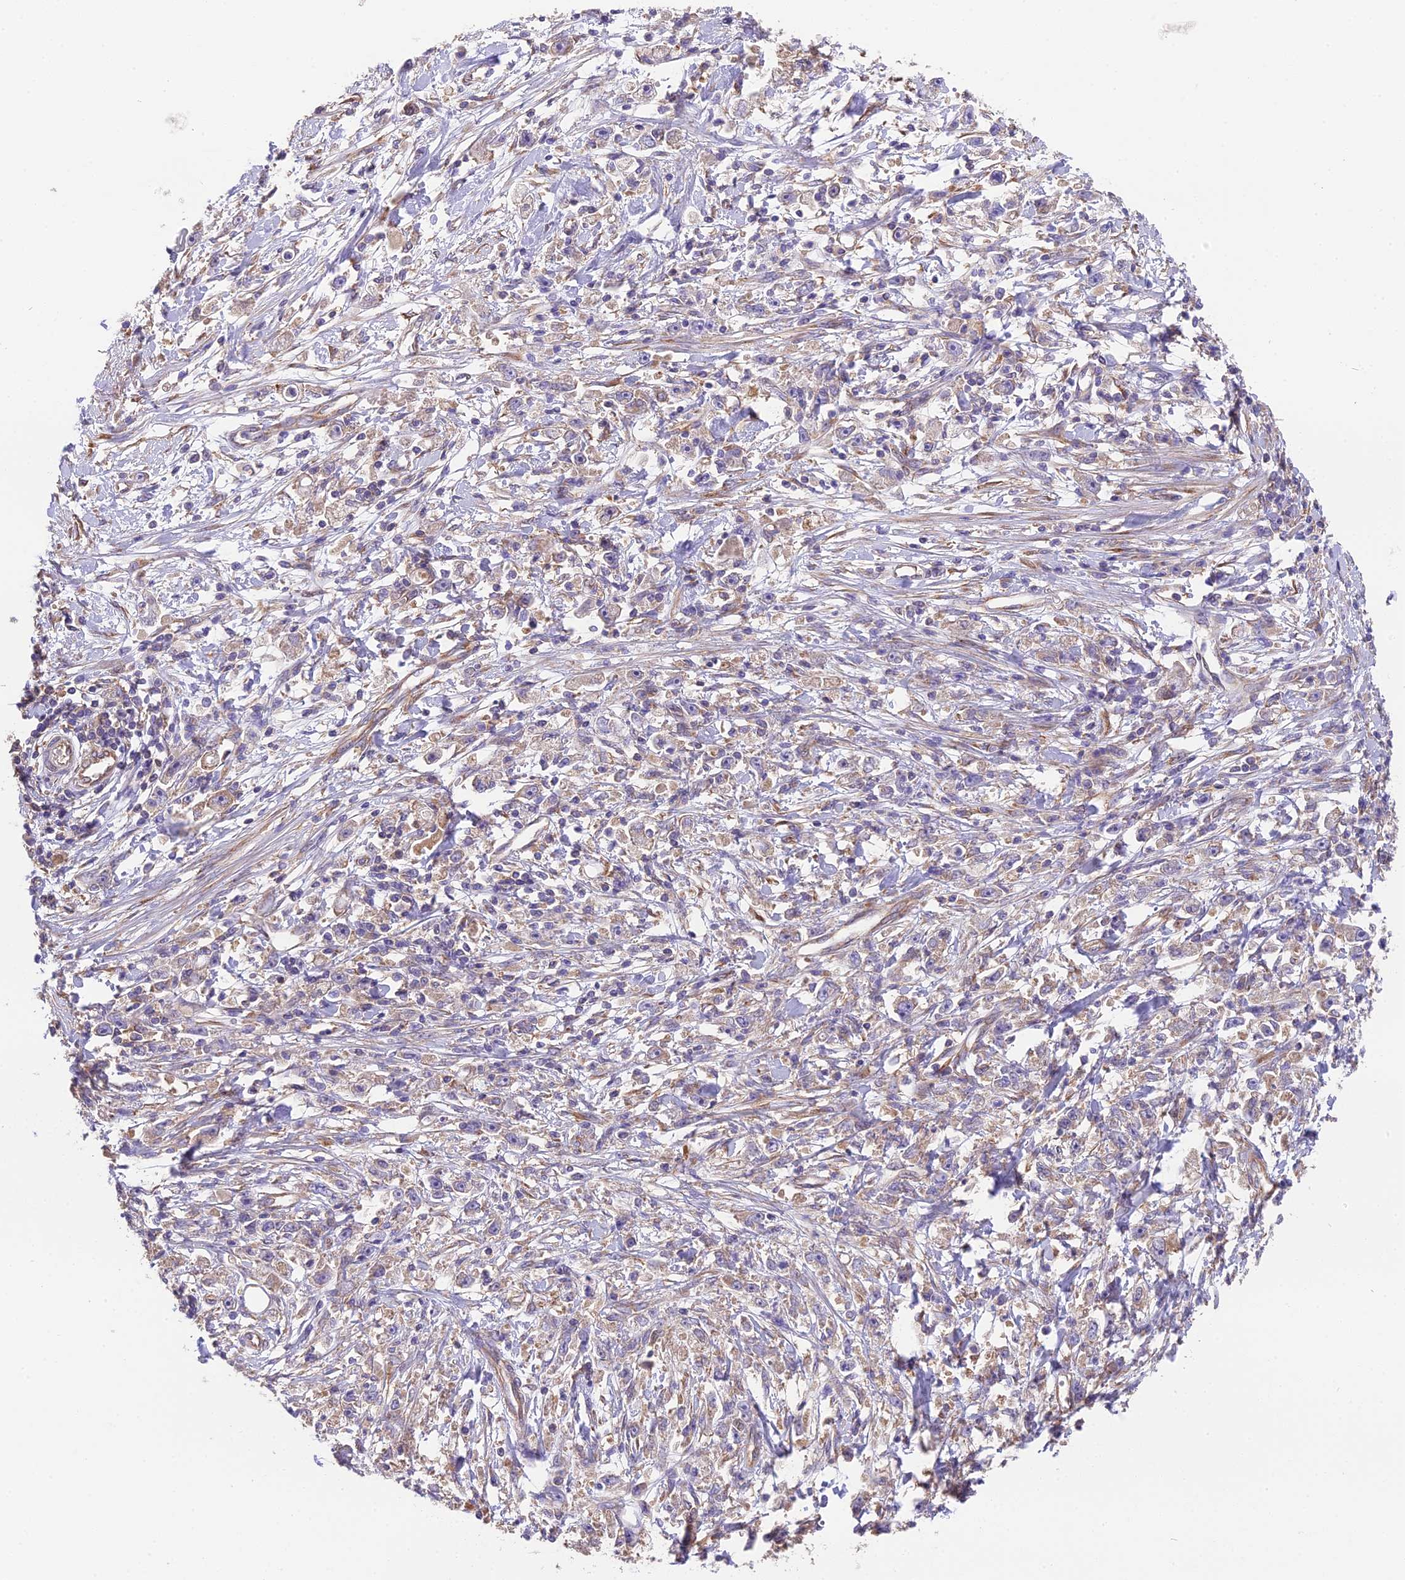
{"staining": {"intensity": "weak", "quantity": "25%-75%", "location": "cytoplasmic/membranous"}, "tissue": "stomach cancer", "cell_type": "Tumor cells", "image_type": "cancer", "snomed": [{"axis": "morphology", "description": "Adenocarcinoma, NOS"}, {"axis": "topography", "description": "Stomach"}], "caption": "Immunohistochemical staining of human adenocarcinoma (stomach) shows low levels of weak cytoplasmic/membranous protein staining in approximately 25%-75% of tumor cells.", "gene": "BLOC1S4", "patient": {"sex": "female", "age": 59}}